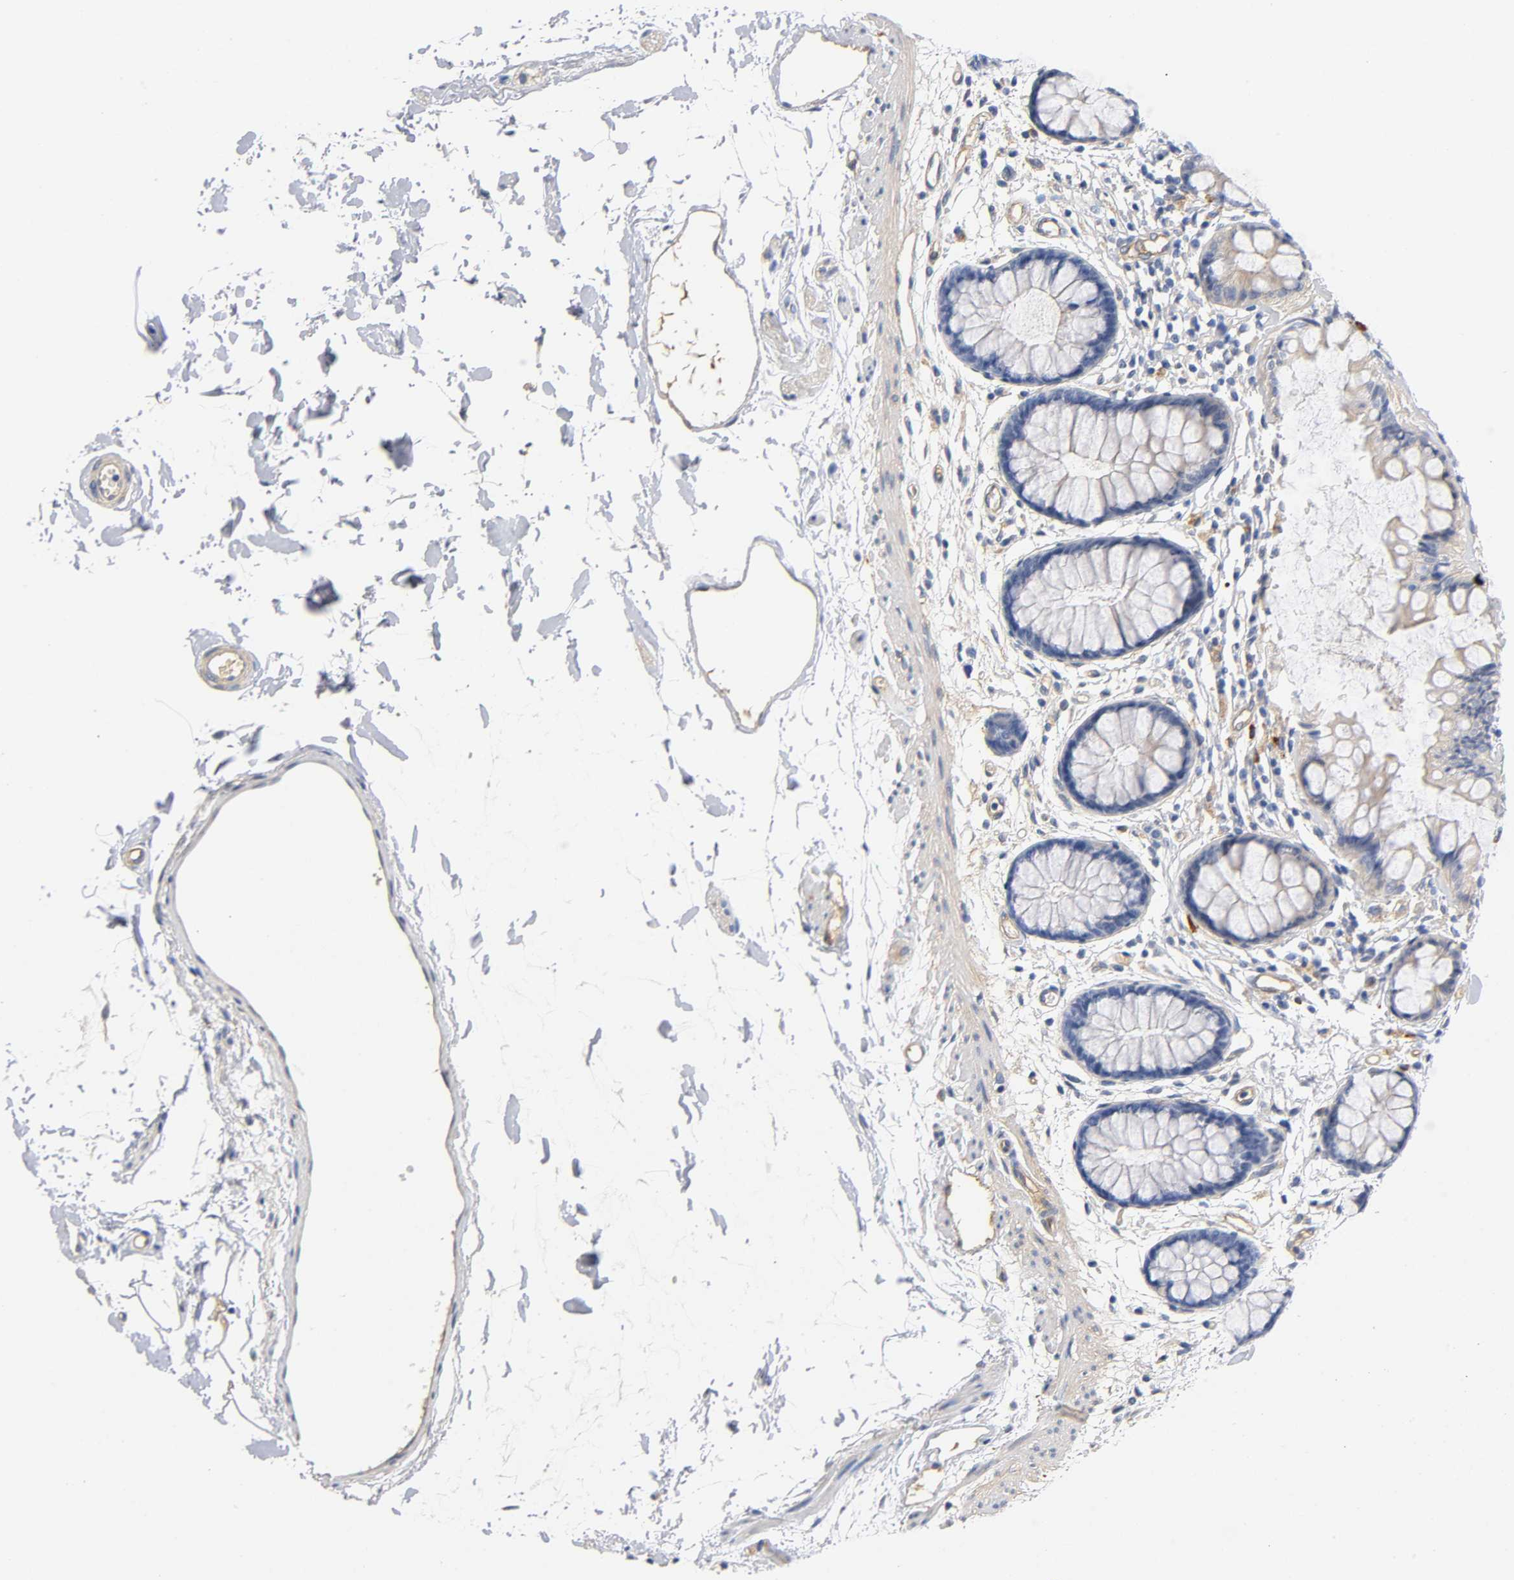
{"staining": {"intensity": "weak", "quantity": "25%-75%", "location": "cytoplasmic/membranous"}, "tissue": "rectum", "cell_type": "Glandular cells", "image_type": "normal", "snomed": [{"axis": "morphology", "description": "Normal tissue, NOS"}, {"axis": "topography", "description": "Rectum"}], "caption": "Immunohistochemical staining of normal human rectum exhibits low levels of weak cytoplasmic/membranous expression in approximately 25%-75% of glandular cells.", "gene": "TNC", "patient": {"sex": "female", "age": 66}}